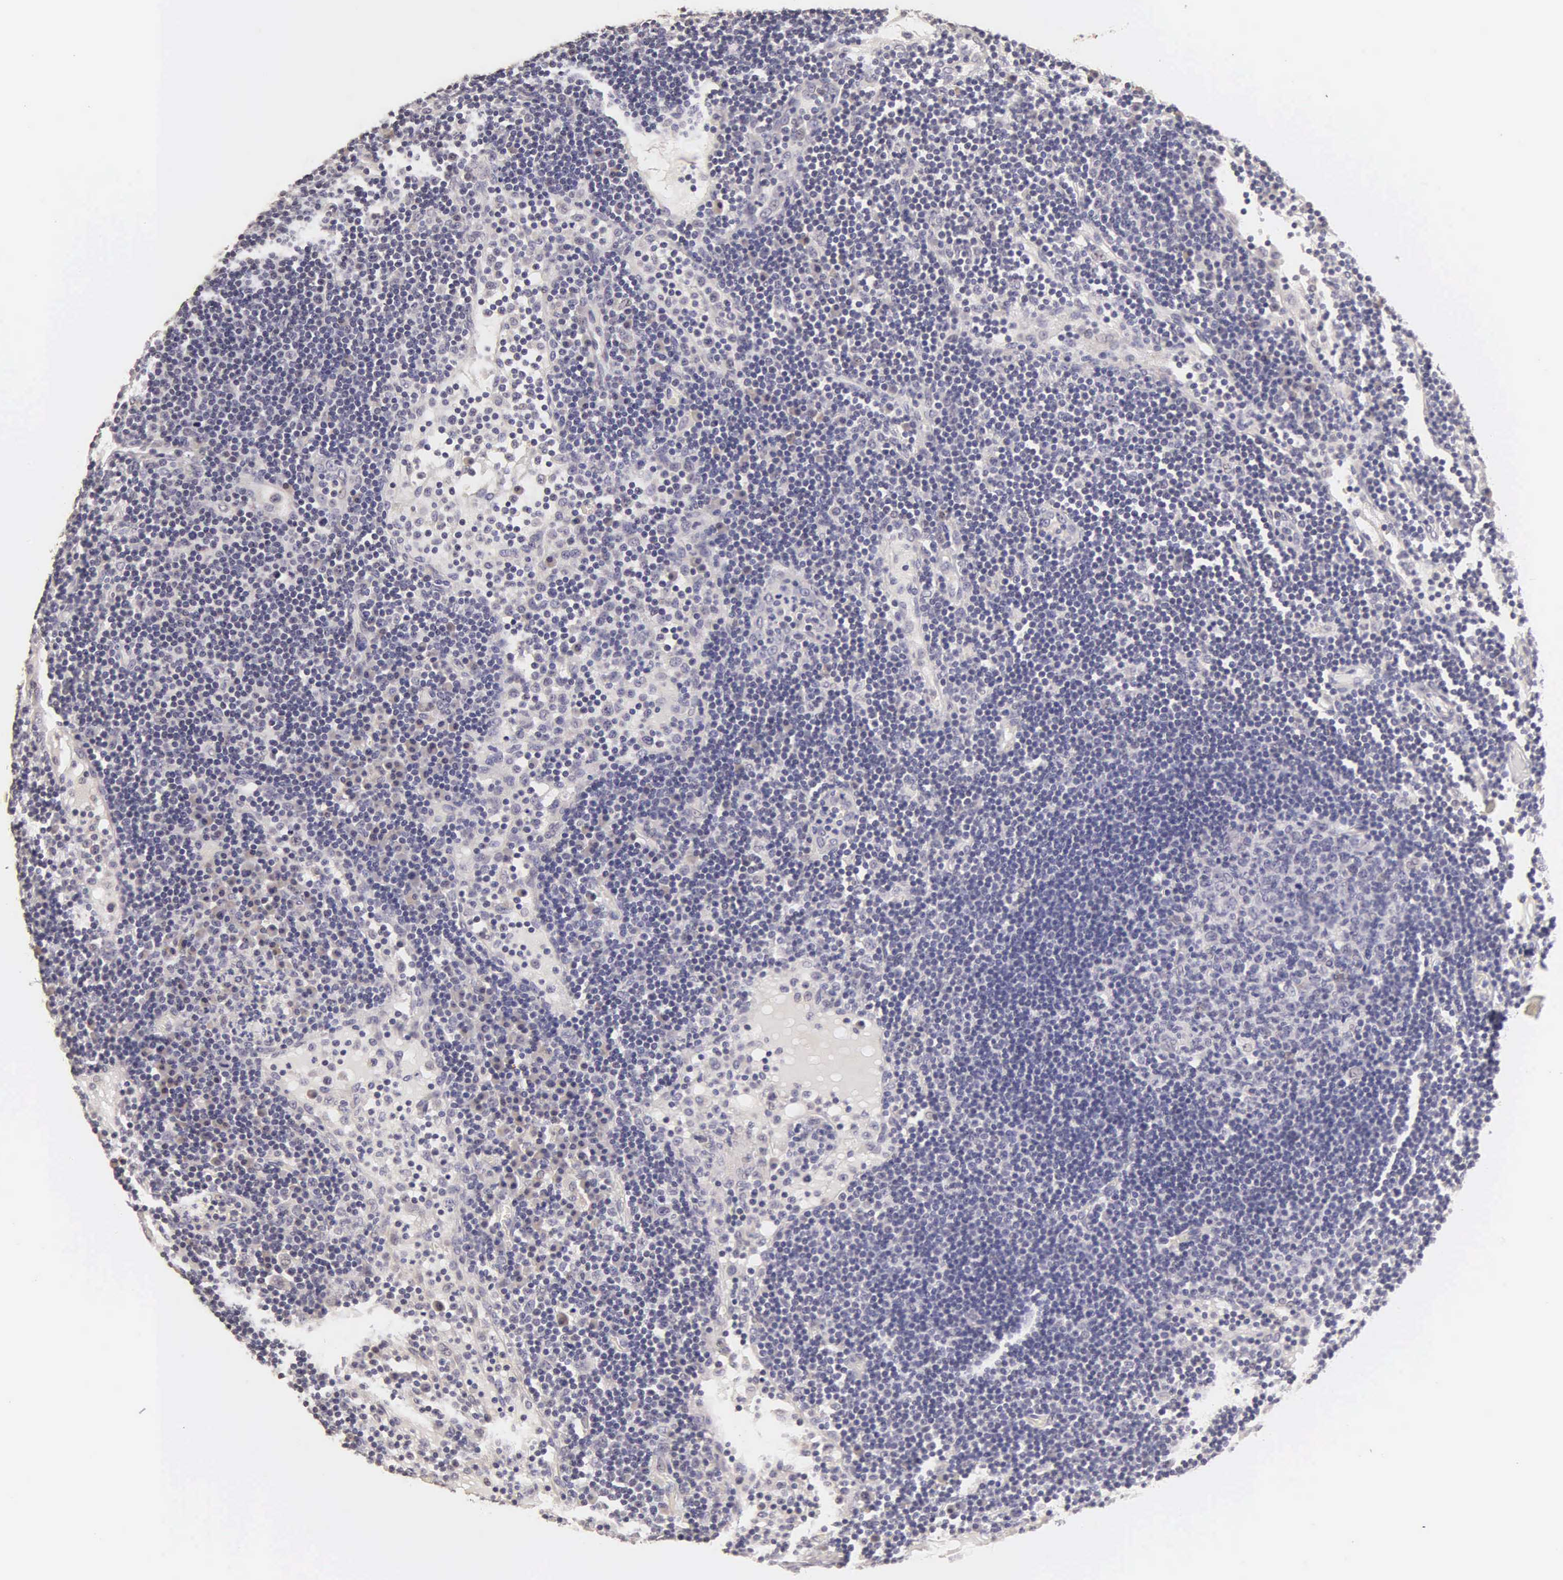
{"staining": {"intensity": "weak", "quantity": "<25%", "location": "nuclear"}, "tissue": "lymph node", "cell_type": "Germinal center cells", "image_type": "normal", "snomed": [{"axis": "morphology", "description": "Normal tissue, NOS"}, {"axis": "topography", "description": "Lymph node"}], "caption": "This is an IHC photomicrograph of benign human lymph node. There is no staining in germinal center cells.", "gene": "ESR1", "patient": {"sex": "male", "age": 54}}